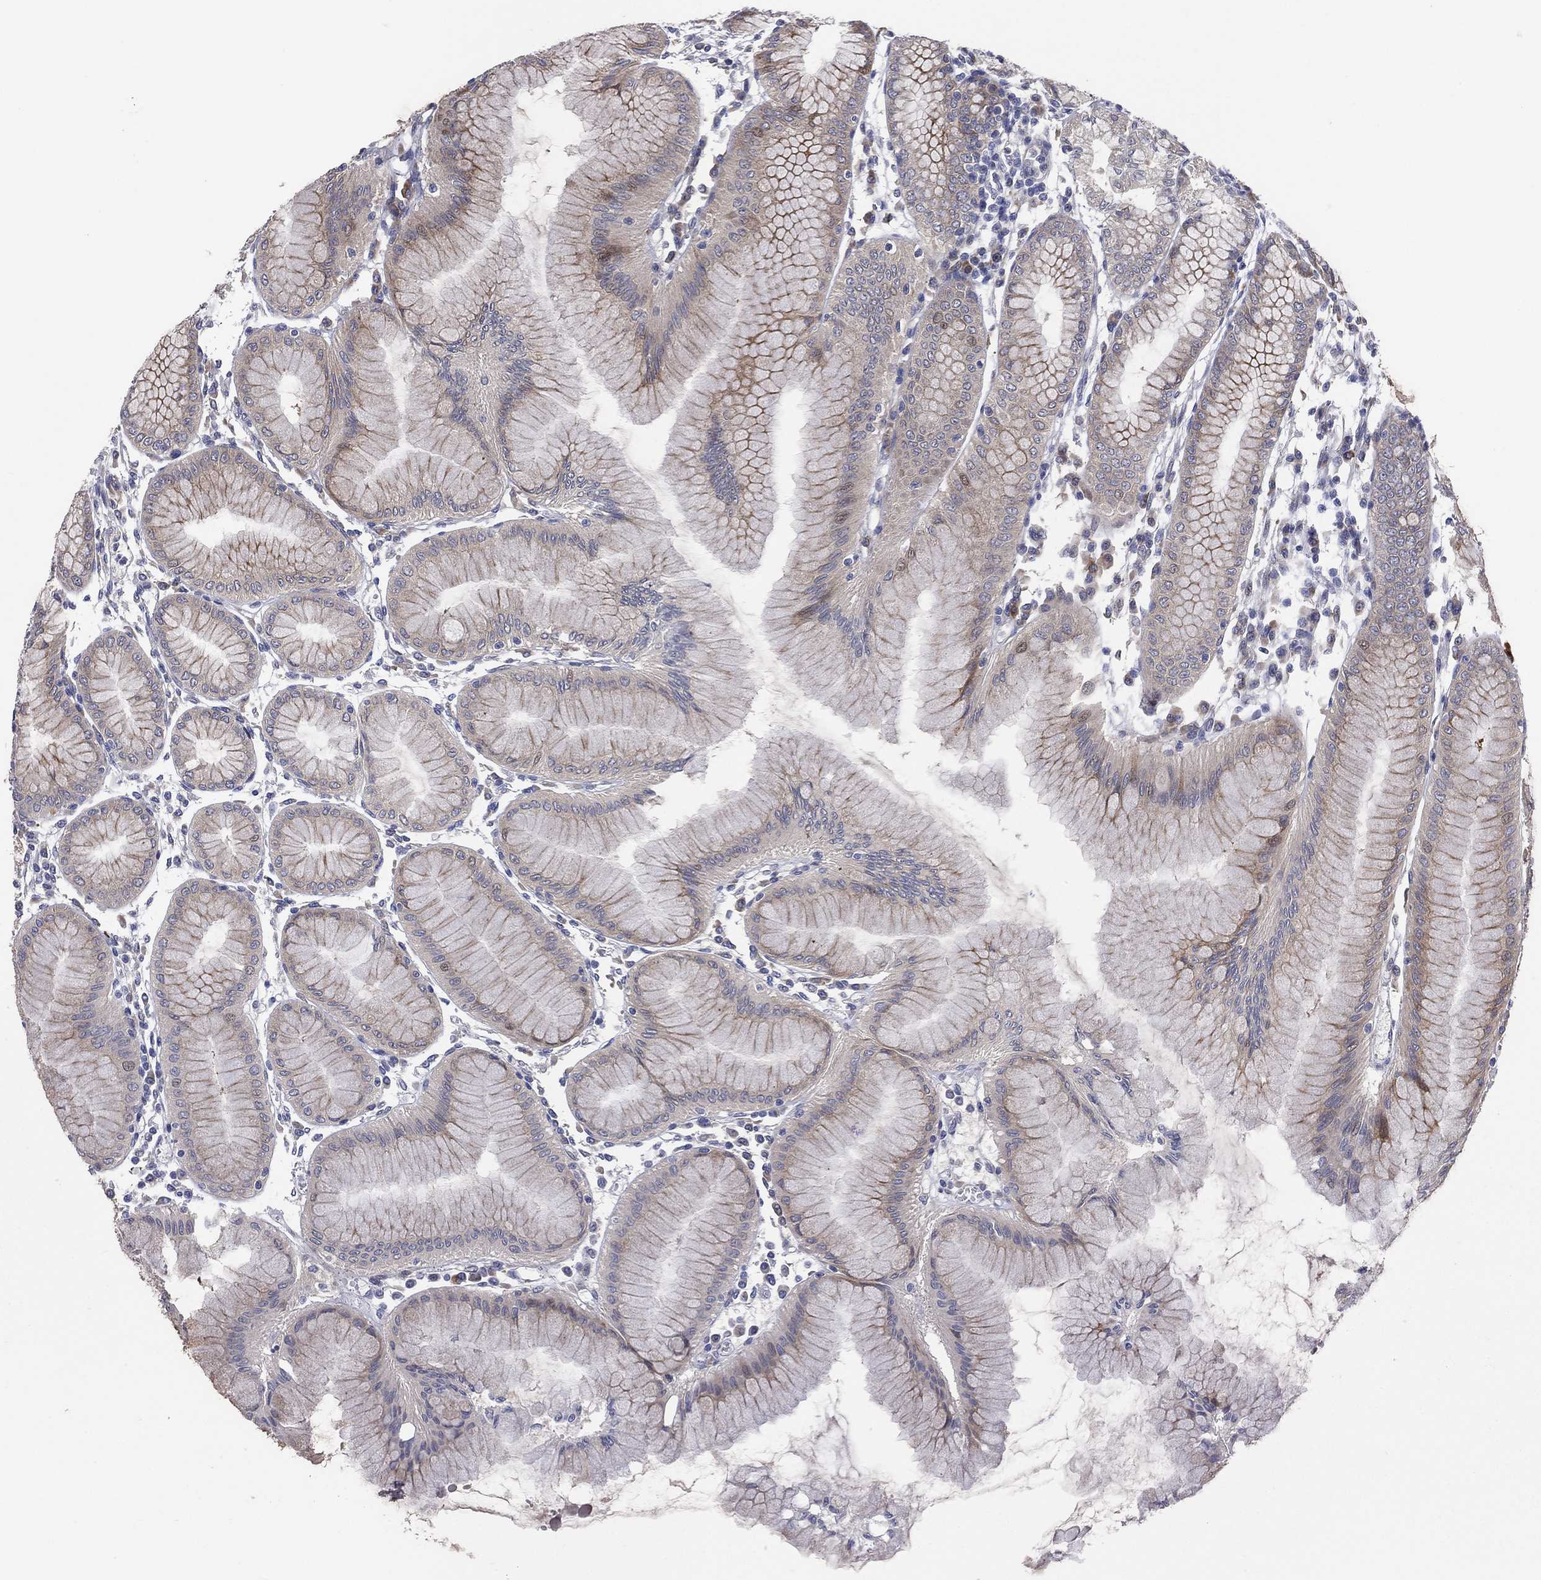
{"staining": {"intensity": "strong", "quantity": "<25%", "location": "cytoplasmic/membranous"}, "tissue": "stomach", "cell_type": "Glandular cells", "image_type": "normal", "snomed": [{"axis": "morphology", "description": "Normal tissue, NOS"}, {"axis": "topography", "description": "Stomach"}], "caption": "High-magnification brightfield microscopy of unremarkable stomach stained with DAB (3,3'-diaminobenzidine) (brown) and counterstained with hematoxylin (blue). glandular cells exhibit strong cytoplasmic/membranous staining is seen in about<25% of cells. (DAB (3,3'-diaminobenzidine) IHC with brightfield microscopy, high magnification).", "gene": "UTP14A", "patient": {"sex": "female", "age": 57}}